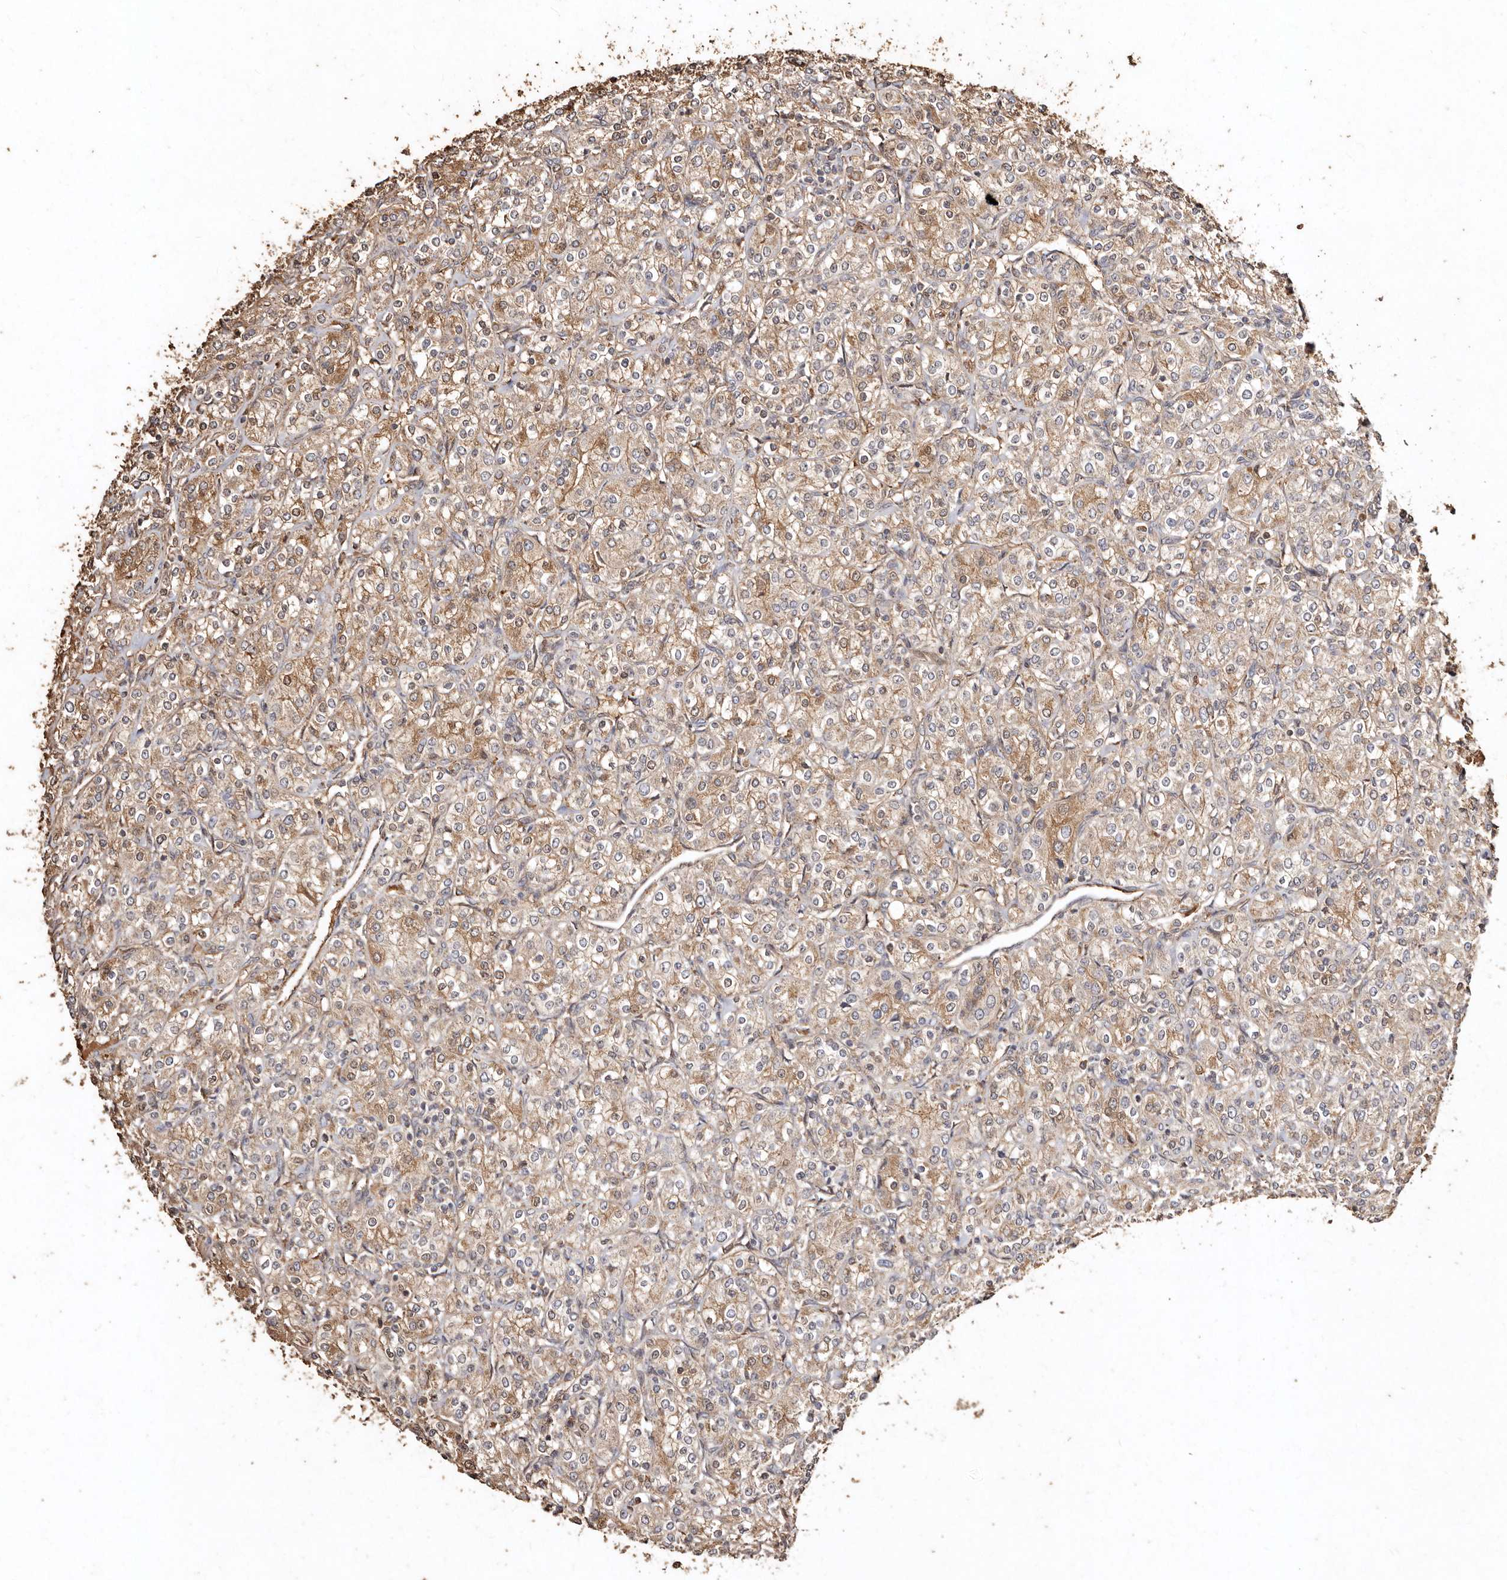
{"staining": {"intensity": "weak", "quantity": ">75%", "location": "cytoplasmic/membranous"}, "tissue": "renal cancer", "cell_type": "Tumor cells", "image_type": "cancer", "snomed": [{"axis": "morphology", "description": "Adenocarcinoma, NOS"}, {"axis": "topography", "description": "Kidney"}], "caption": "DAB immunohistochemical staining of adenocarcinoma (renal) reveals weak cytoplasmic/membranous protein positivity in about >75% of tumor cells.", "gene": "FARS2", "patient": {"sex": "male", "age": 77}}